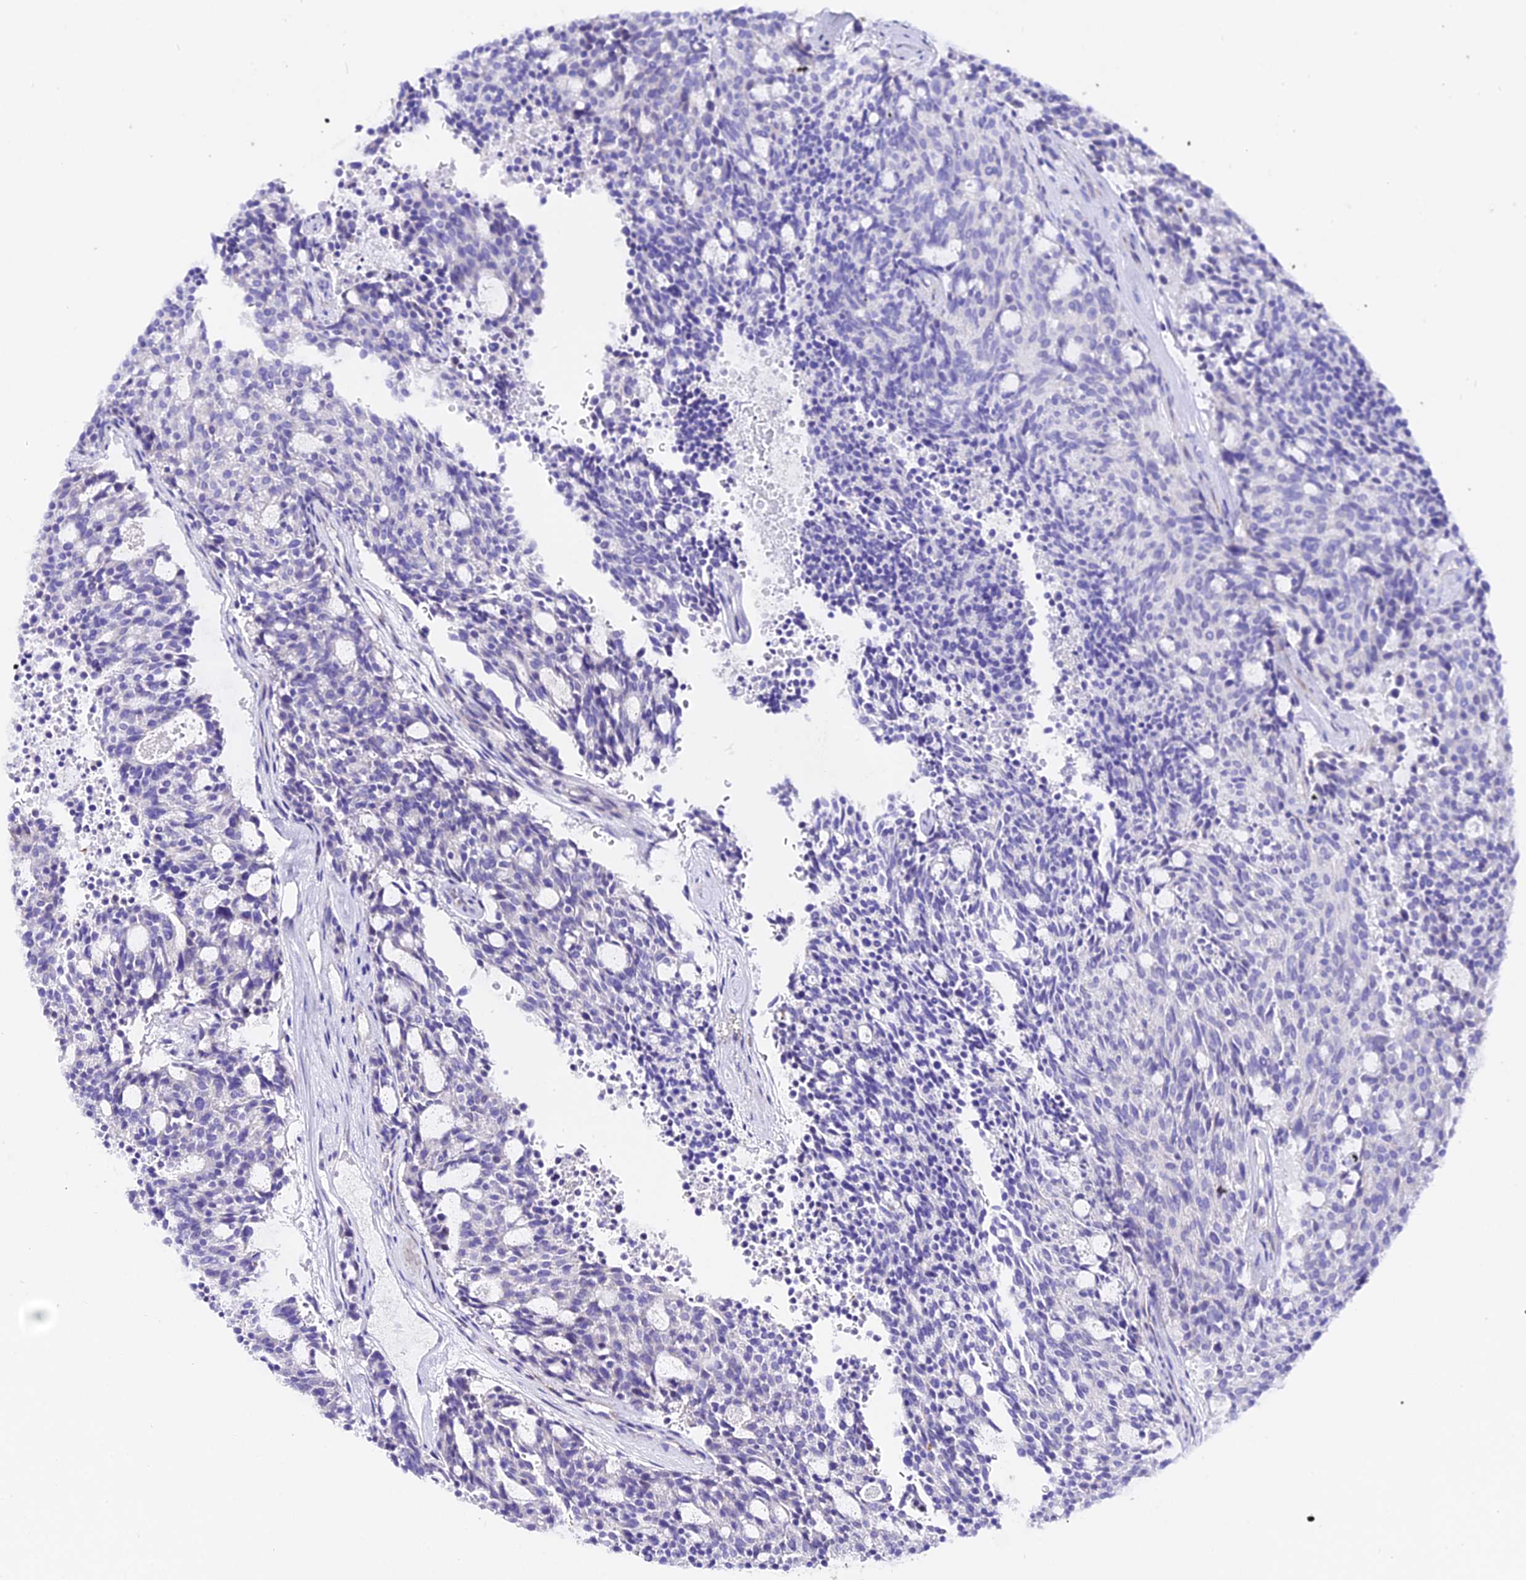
{"staining": {"intensity": "negative", "quantity": "none", "location": "none"}, "tissue": "carcinoid", "cell_type": "Tumor cells", "image_type": "cancer", "snomed": [{"axis": "morphology", "description": "Carcinoid, malignant, NOS"}, {"axis": "topography", "description": "Pancreas"}], "caption": "This micrograph is of carcinoid stained with immunohistochemistry to label a protein in brown with the nuclei are counter-stained blue. There is no expression in tumor cells.", "gene": "DEFB106A", "patient": {"sex": "female", "age": 54}}